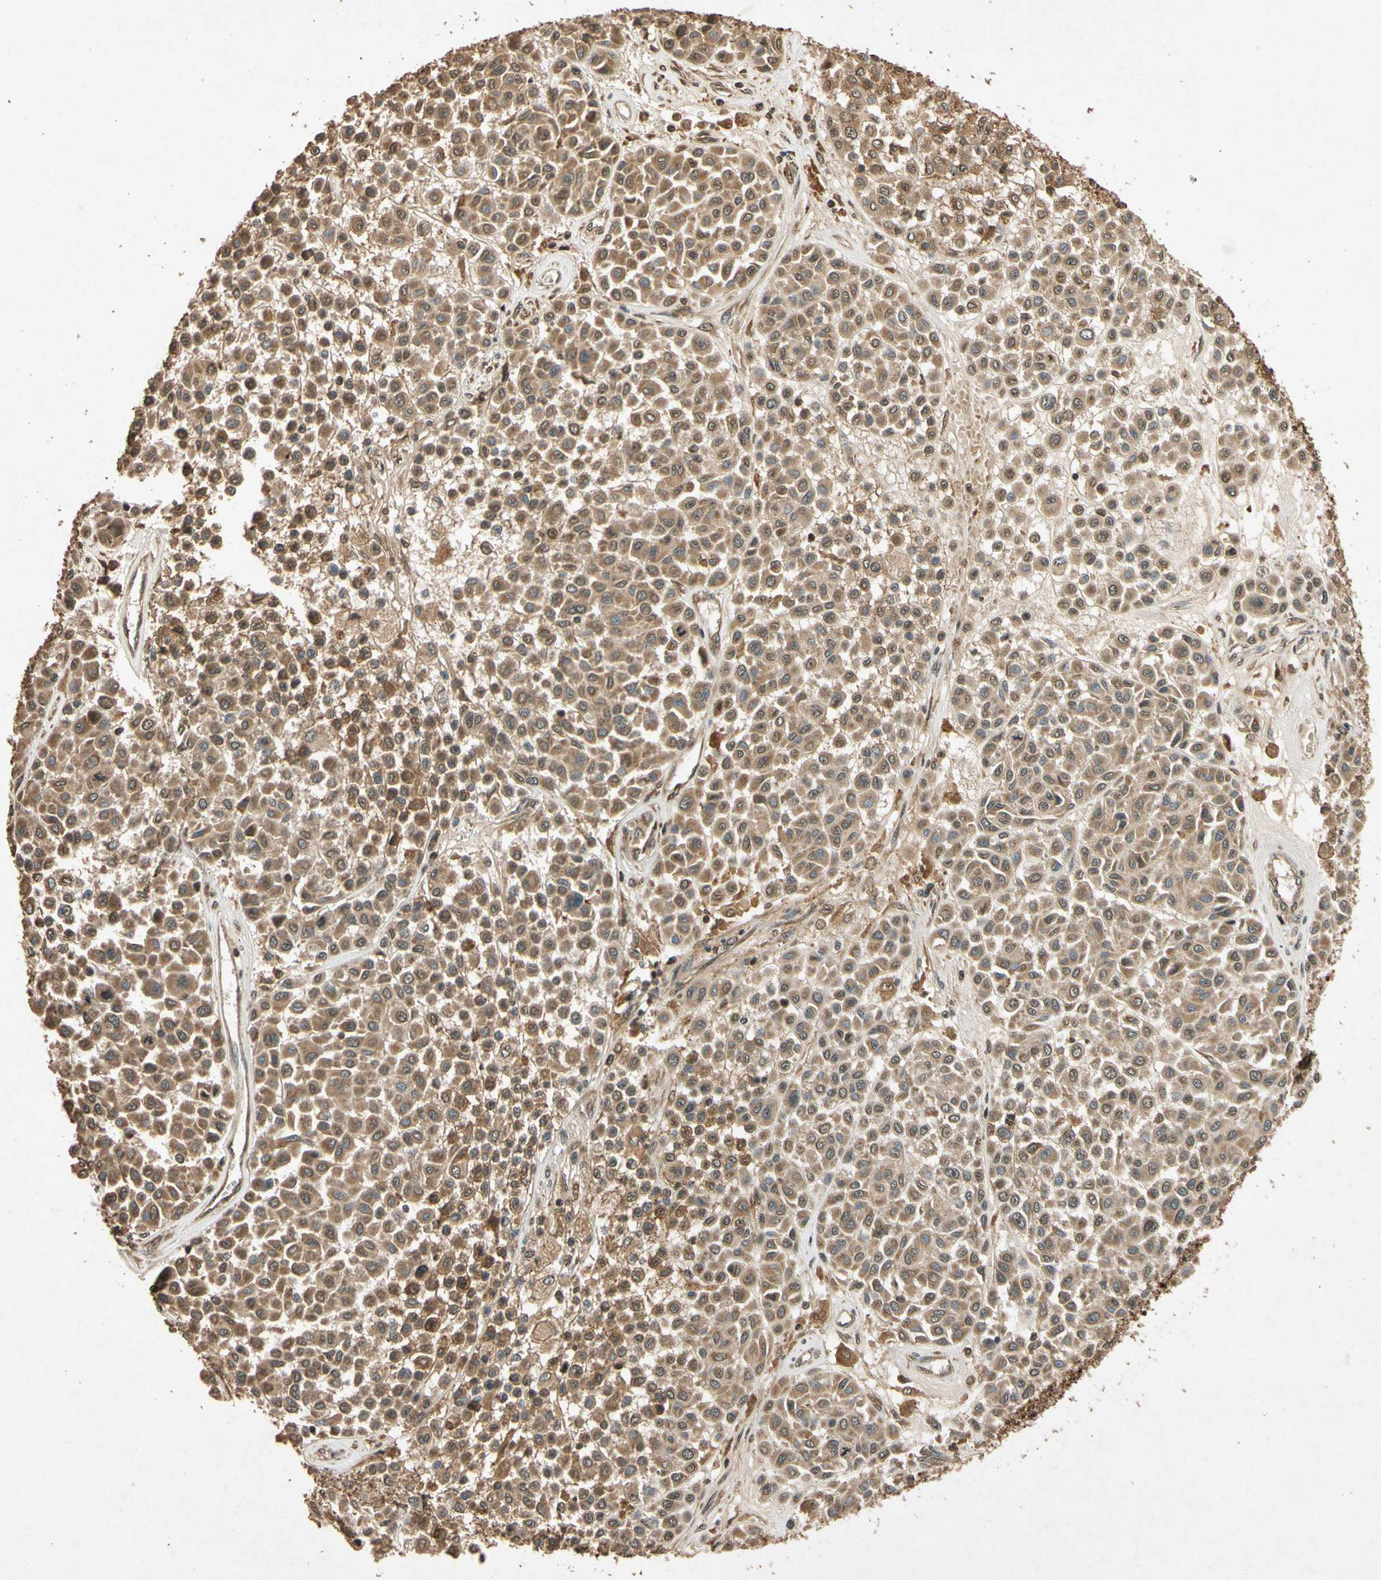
{"staining": {"intensity": "moderate", "quantity": ">75%", "location": "cytoplasmic/membranous"}, "tissue": "melanoma", "cell_type": "Tumor cells", "image_type": "cancer", "snomed": [{"axis": "morphology", "description": "Malignant melanoma, Metastatic site"}, {"axis": "topography", "description": "Soft tissue"}], "caption": "Immunohistochemical staining of melanoma shows moderate cytoplasmic/membranous protein positivity in about >75% of tumor cells. The protein is shown in brown color, while the nuclei are stained blue.", "gene": "TXN2", "patient": {"sex": "male", "age": 41}}